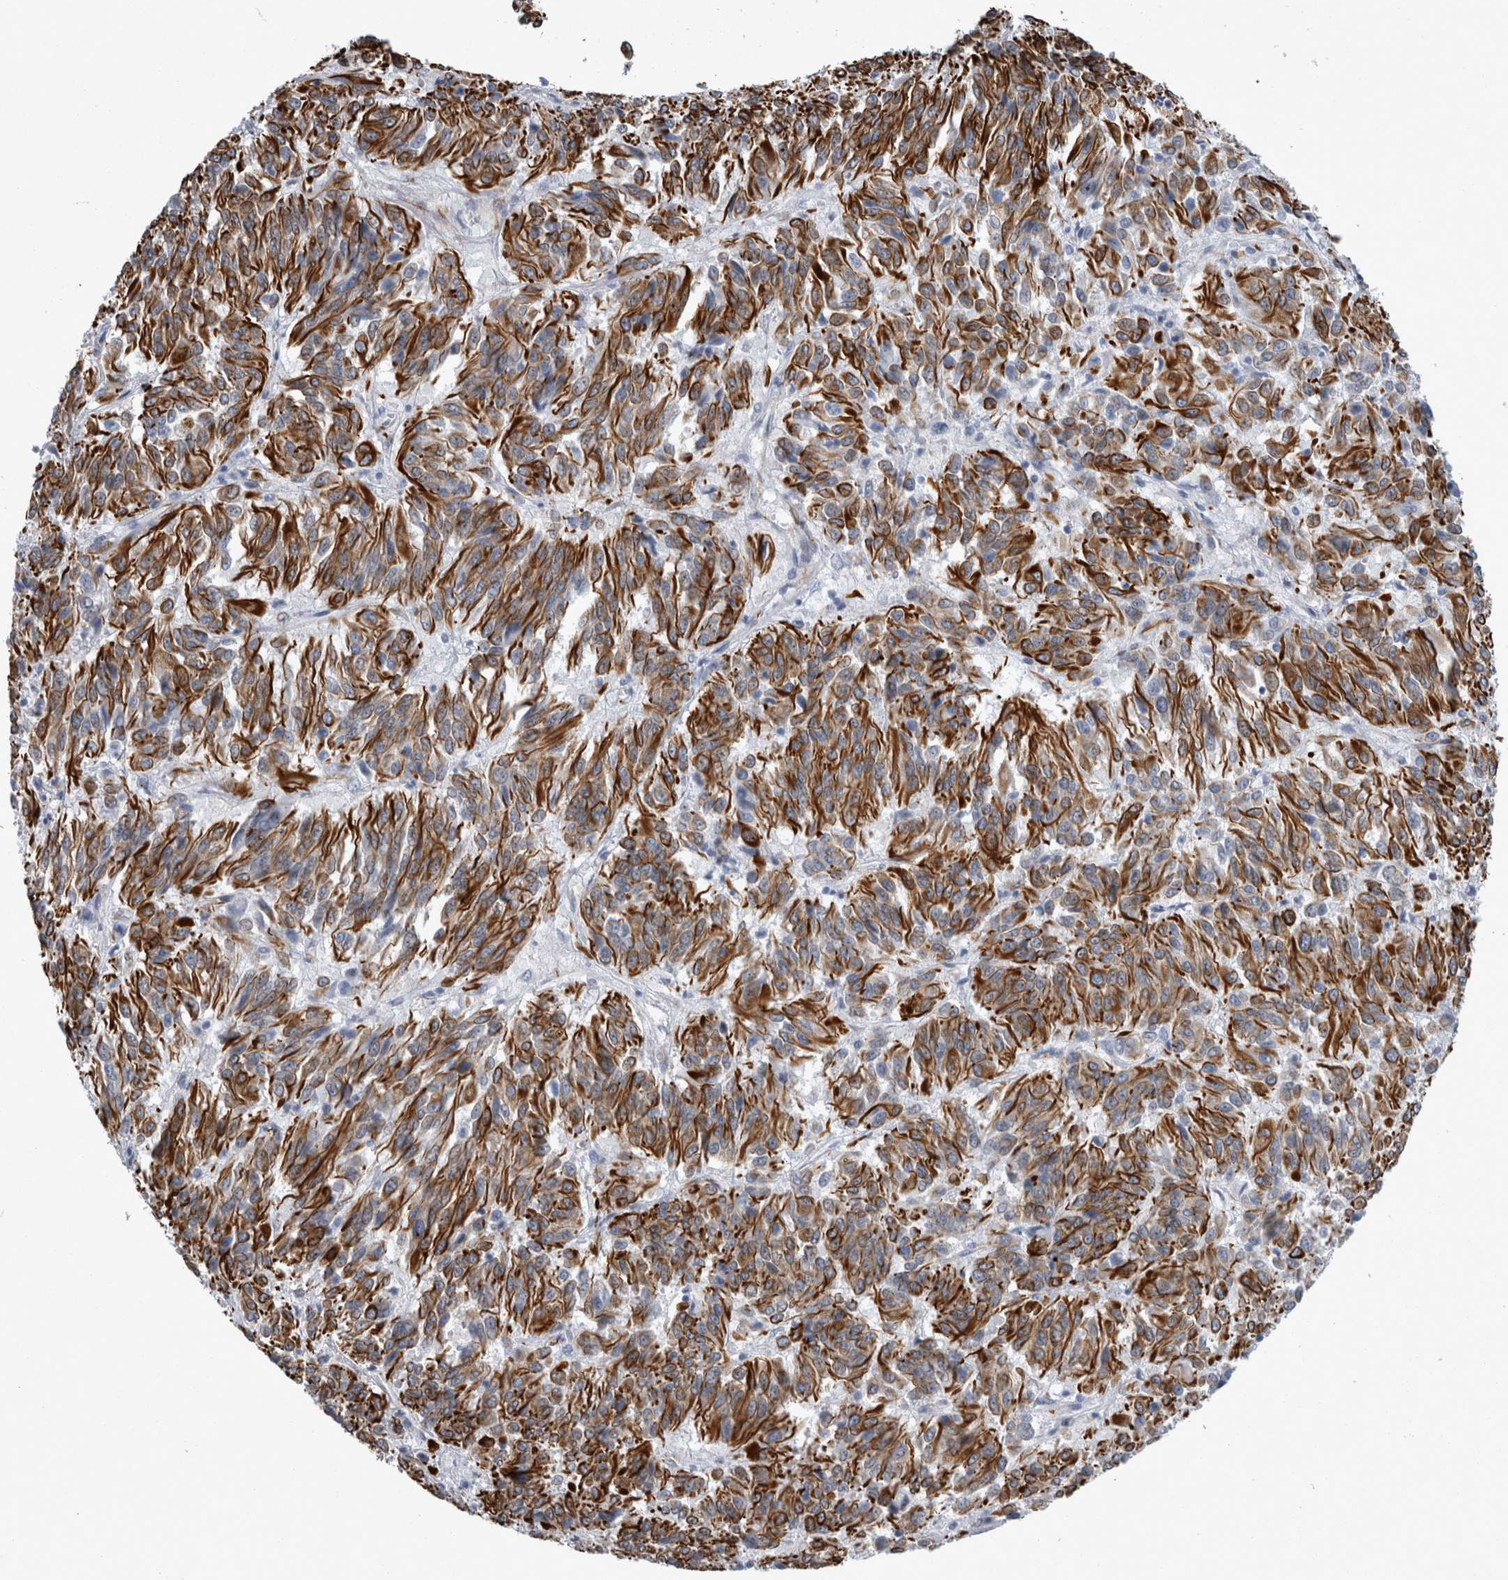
{"staining": {"intensity": "strong", "quantity": ">75%", "location": "cytoplasmic/membranous"}, "tissue": "melanoma", "cell_type": "Tumor cells", "image_type": "cancer", "snomed": [{"axis": "morphology", "description": "Malignant melanoma, Metastatic site"}, {"axis": "topography", "description": "Lung"}], "caption": "A histopathology image of melanoma stained for a protein displays strong cytoplasmic/membranous brown staining in tumor cells. Using DAB (brown) and hematoxylin (blue) stains, captured at high magnification using brightfield microscopy.", "gene": "VWDE", "patient": {"sex": "male", "age": 64}}